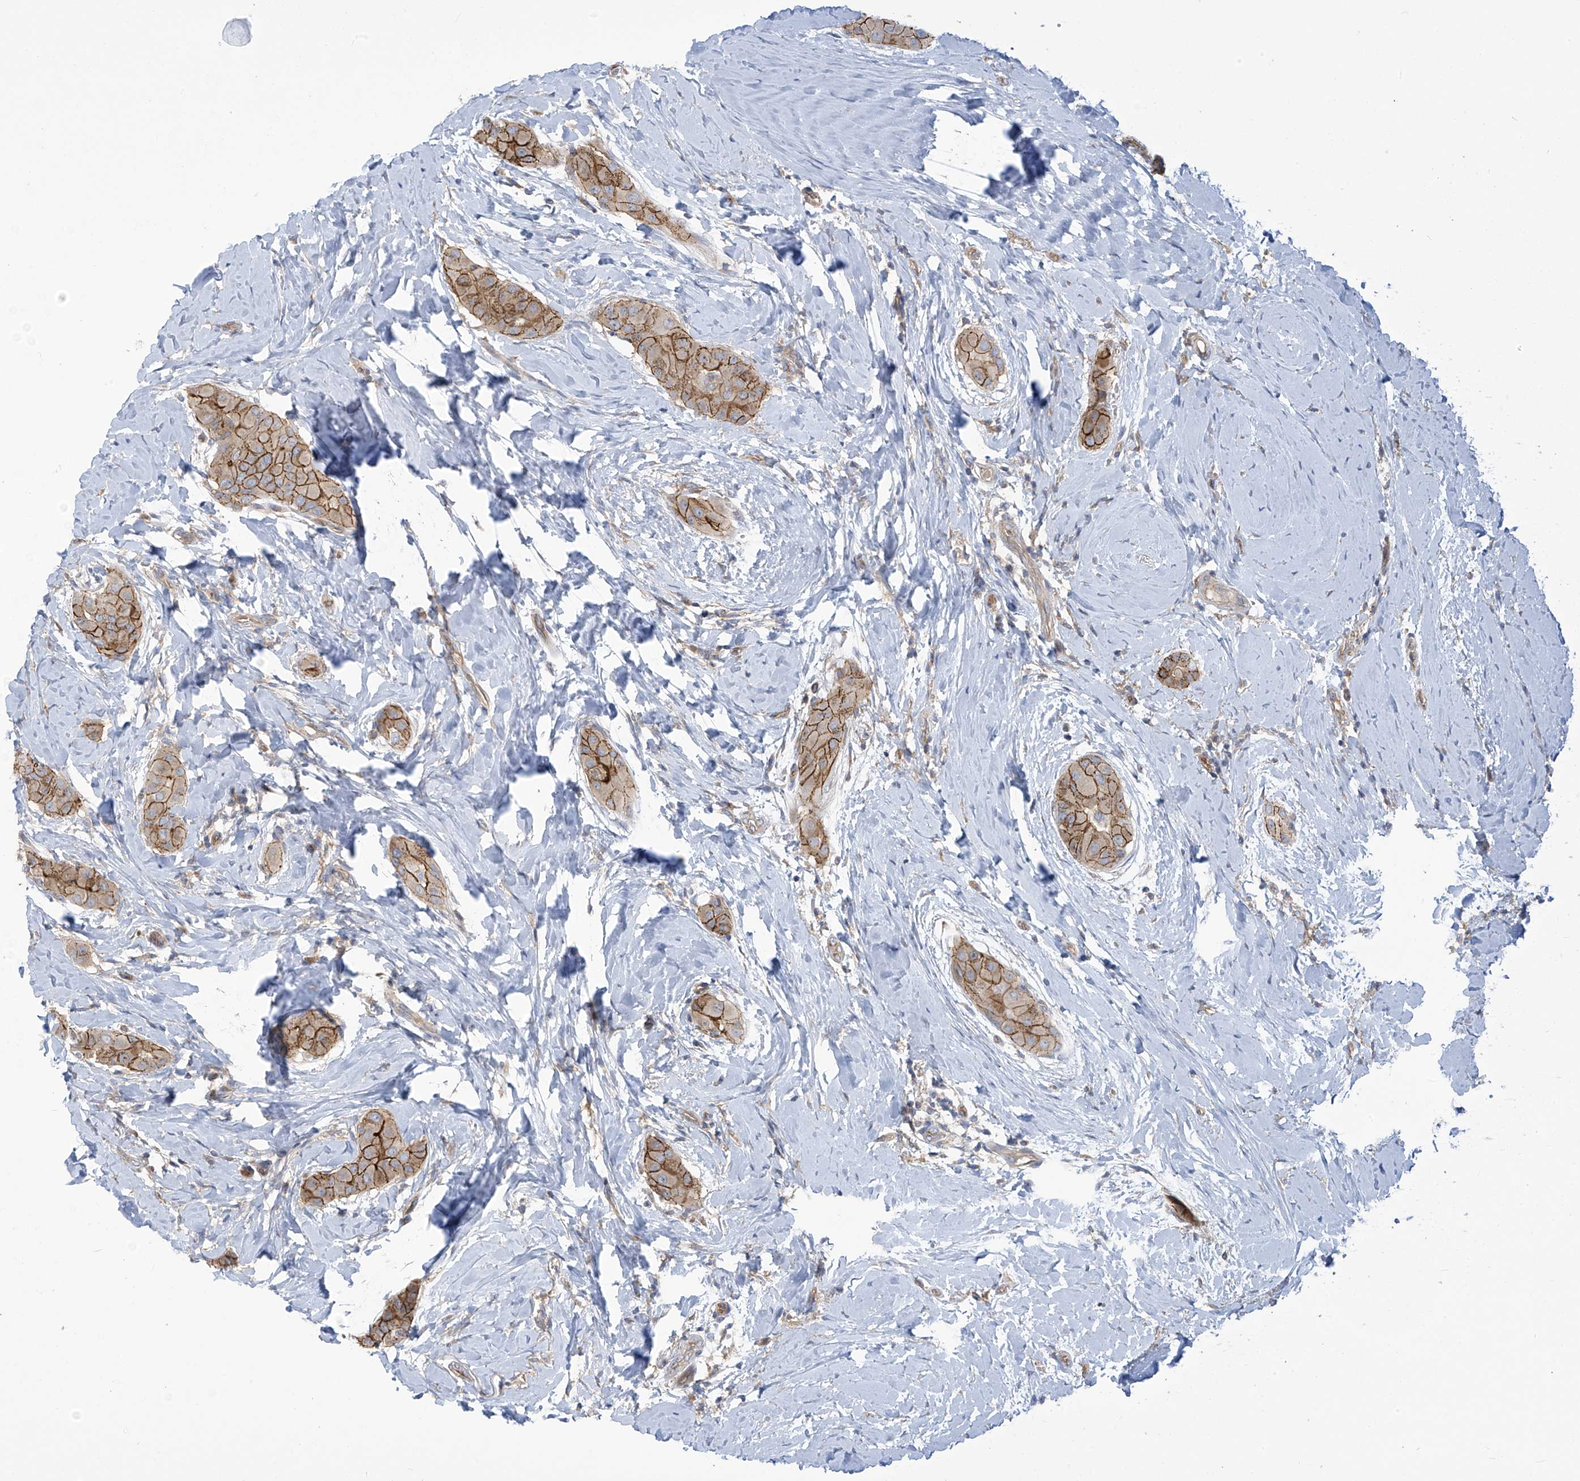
{"staining": {"intensity": "moderate", "quantity": ">75%", "location": "cytoplasmic/membranous"}, "tissue": "thyroid cancer", "cell_type": "Tumor cells", "image_type": "cancer", "snomed": [{"axis": "morphology", "description": "Papillary adenocarcinoma, NOS"}, {"axis": "topography", "description": "Thyroid gland"}], "caption": "The histopathology image shows a brown stain indicating the presence of a protein in the cytoplasmic/membranous of tumor cells in papillary adenocarcinoma (thyroid). (Stains: DAB in brown, nuclei in blue, Microscopy: brightfield microscopy at high magnification).", "gene": "ADAT2", "patient": {"sex": "male", "age": 33}}